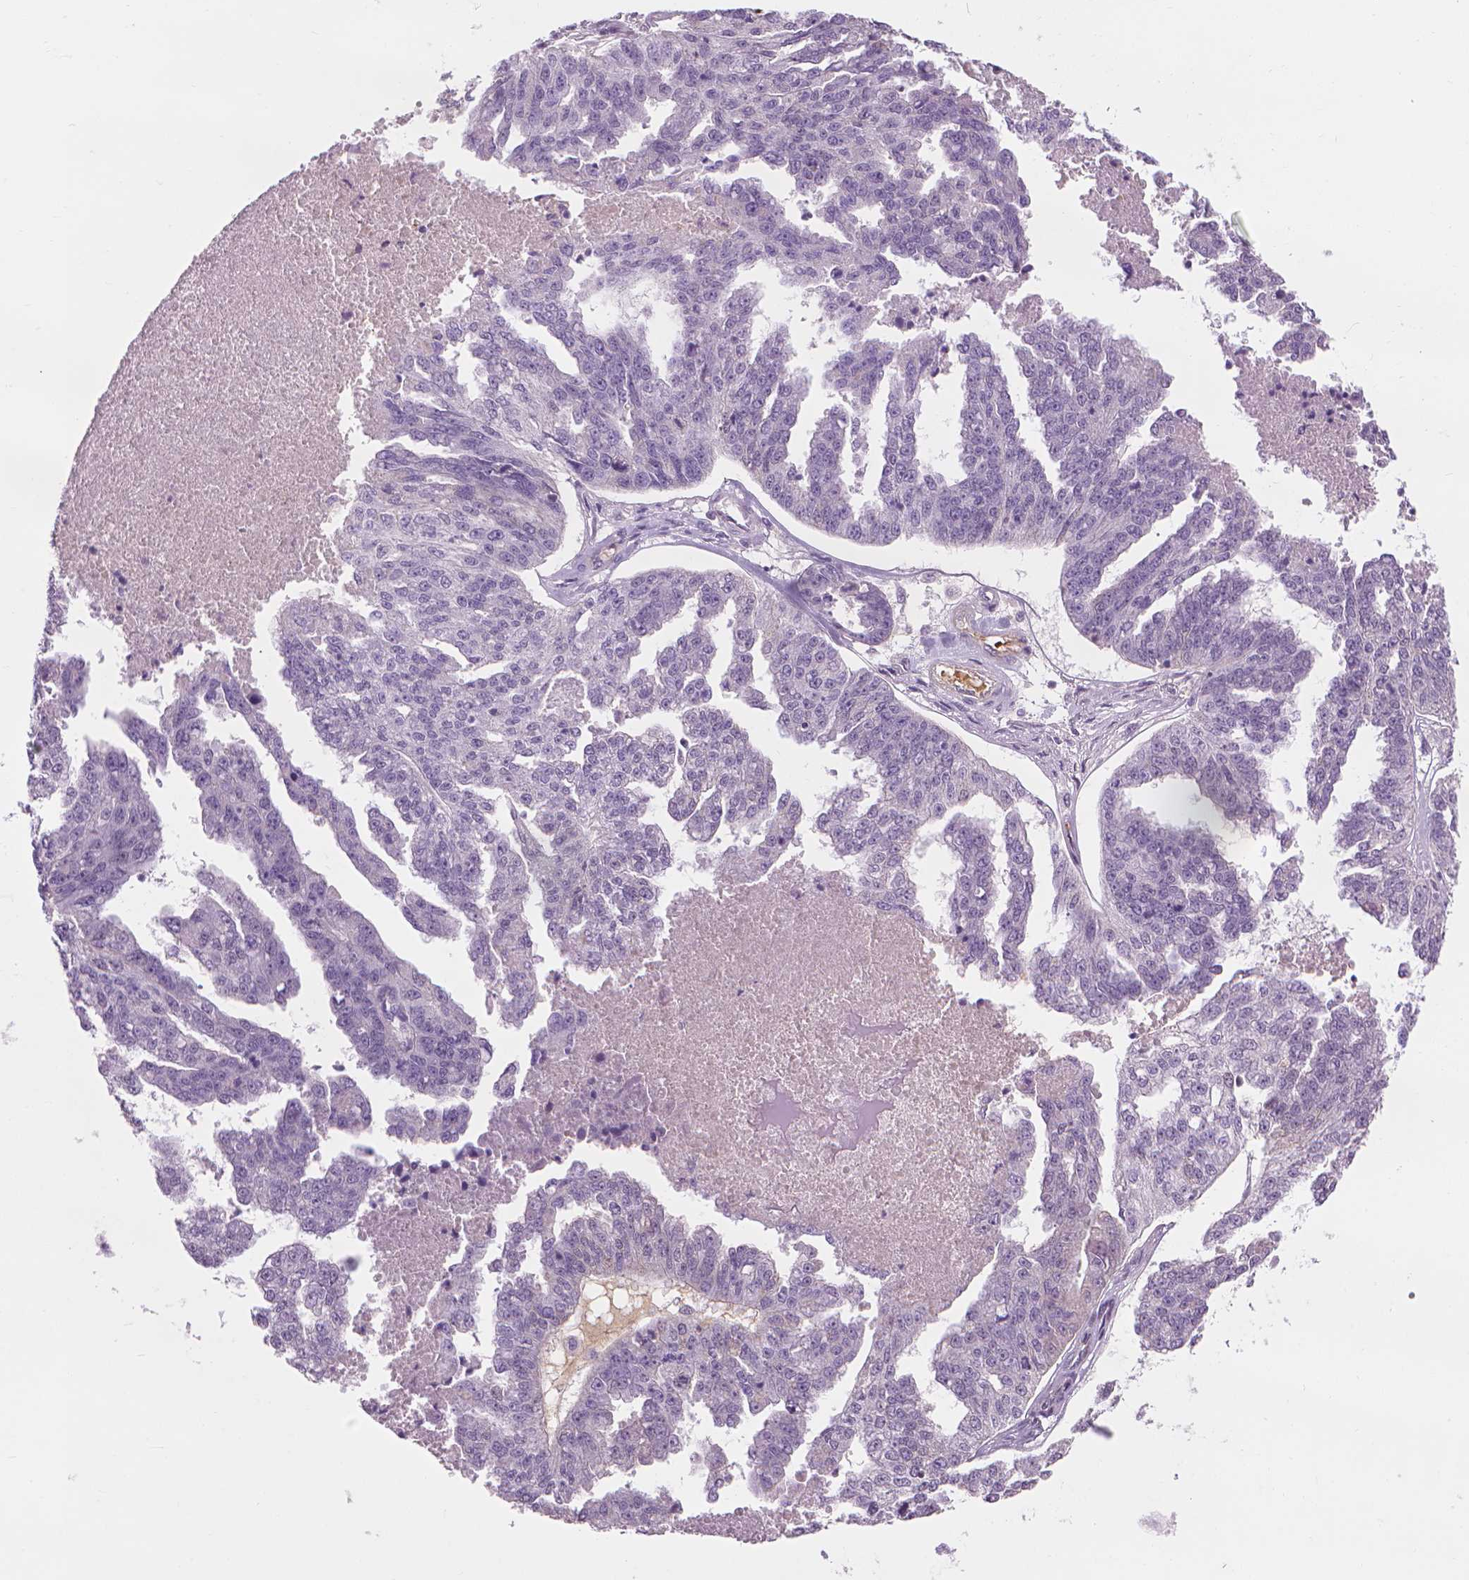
{"staining": {"intensity": "negative", "quantity": "none", "location": "none"}, "tissue": "ovarian cancer", "cell_type": "Tumor cells", "image_type": "cancer", "snomed": [{"axis": "morphology", "description": "Cystadenocarcinoma, serous, NOS"}, {"axis": "topography", "description": "Ovary"}], "caption": "The photomicrograph displays no staining of tumor cells in ovarian cancer.", "gene": "SAXO2", "patient": {"sex": "female", "age": 58}}